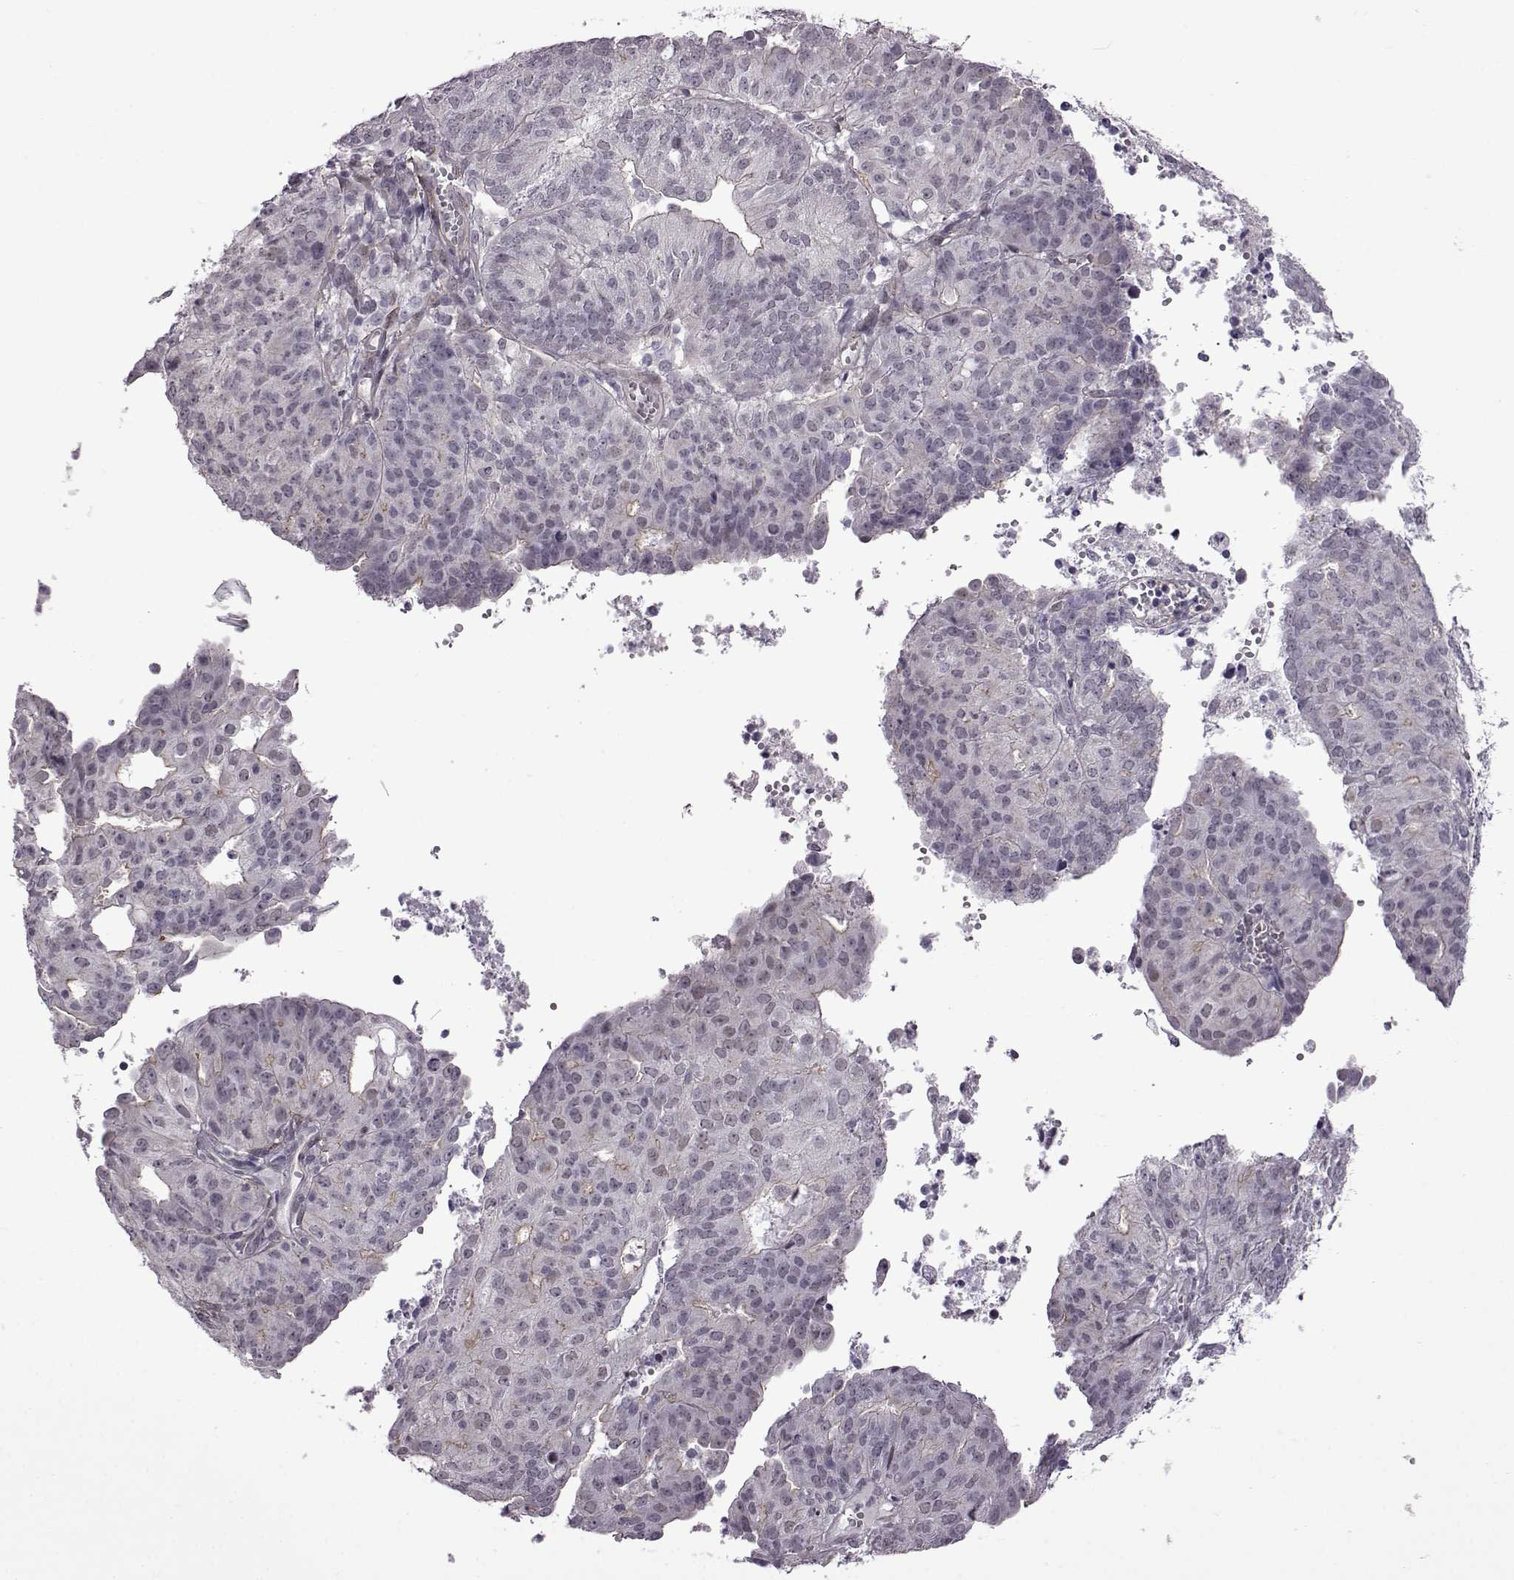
{"staining": {"intensity": "negative", "quantity": "none", "location": "none"}, "tissue": "endometrial cancer", "cell_type": "Tumor cells", "image_type": "cancer", "snomed": [{"axis": "morphology", "description": "Adenocarcinoma, NOS"}, {"axis": "topography", "description": "Endometrium"}], "caption": "Immunohistochemical staining of human endometrial adenocarcinoma reveals no significant staining in tumor cells.", "gene": "SYNPO2", "patient": {"sex": "female", "age": 82}}